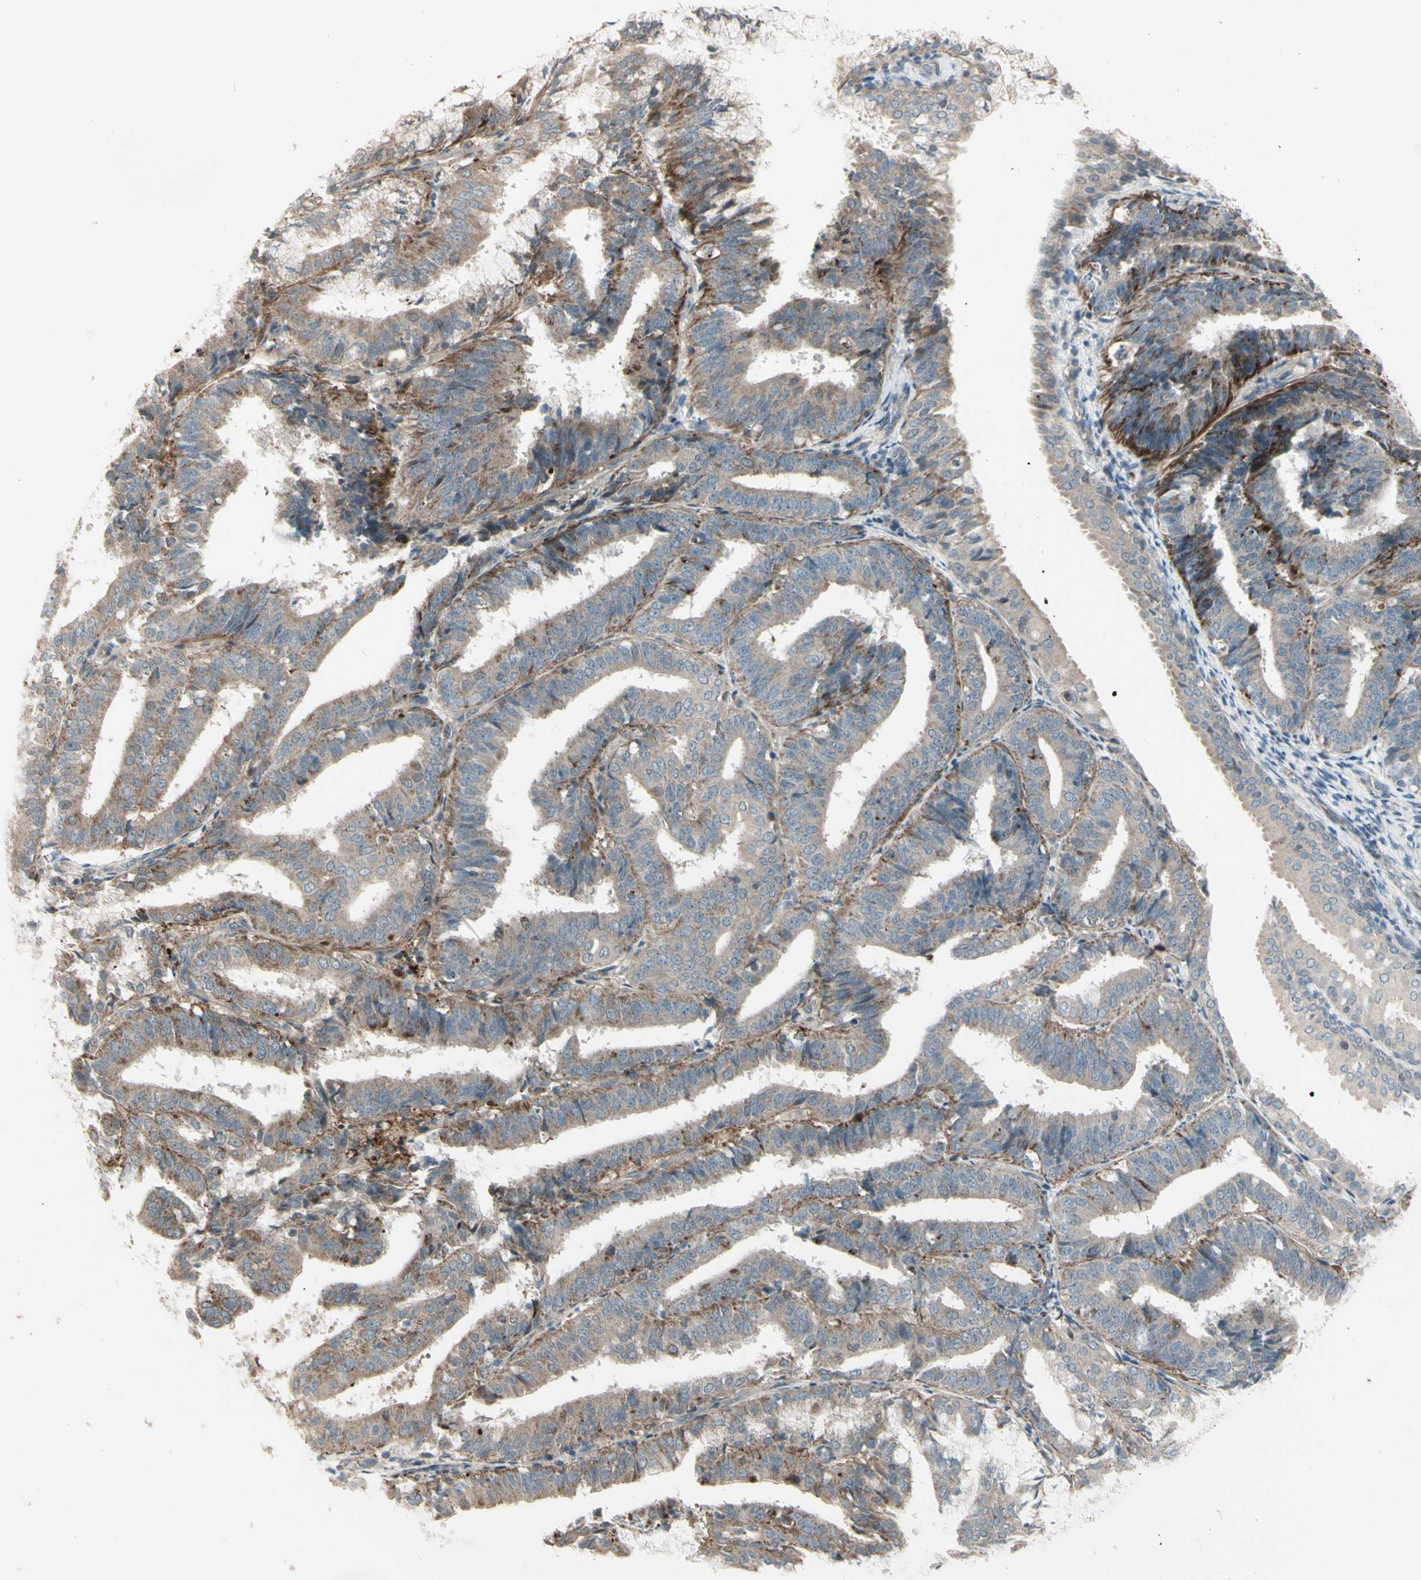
{"staining": {"intensity": "weak", "quantity": ">75%", "location": "cytoplasmic/membranous"}, "tissue": "endometrial cancer", "cell_type": "Tumor cells", "image_type": "cancer", "snomed": [{"axis": "morphology", "description": "Adenocarcinoma, NOS"}, {"axis": "topography", "description": "Endometrium"}], "caption": "Endometrial adenocarcinoma tissue shows weak cytoplasmic/membranous staining in approximately >75% of tumor cells, visualized by immunohistochemistry. (DAB (3,3'-diaminobenzidine) = brown stain, brightfield microscopy at high magnification).", "gene": "OSTM1", "patient": {"sex": "female", "age": 63}}